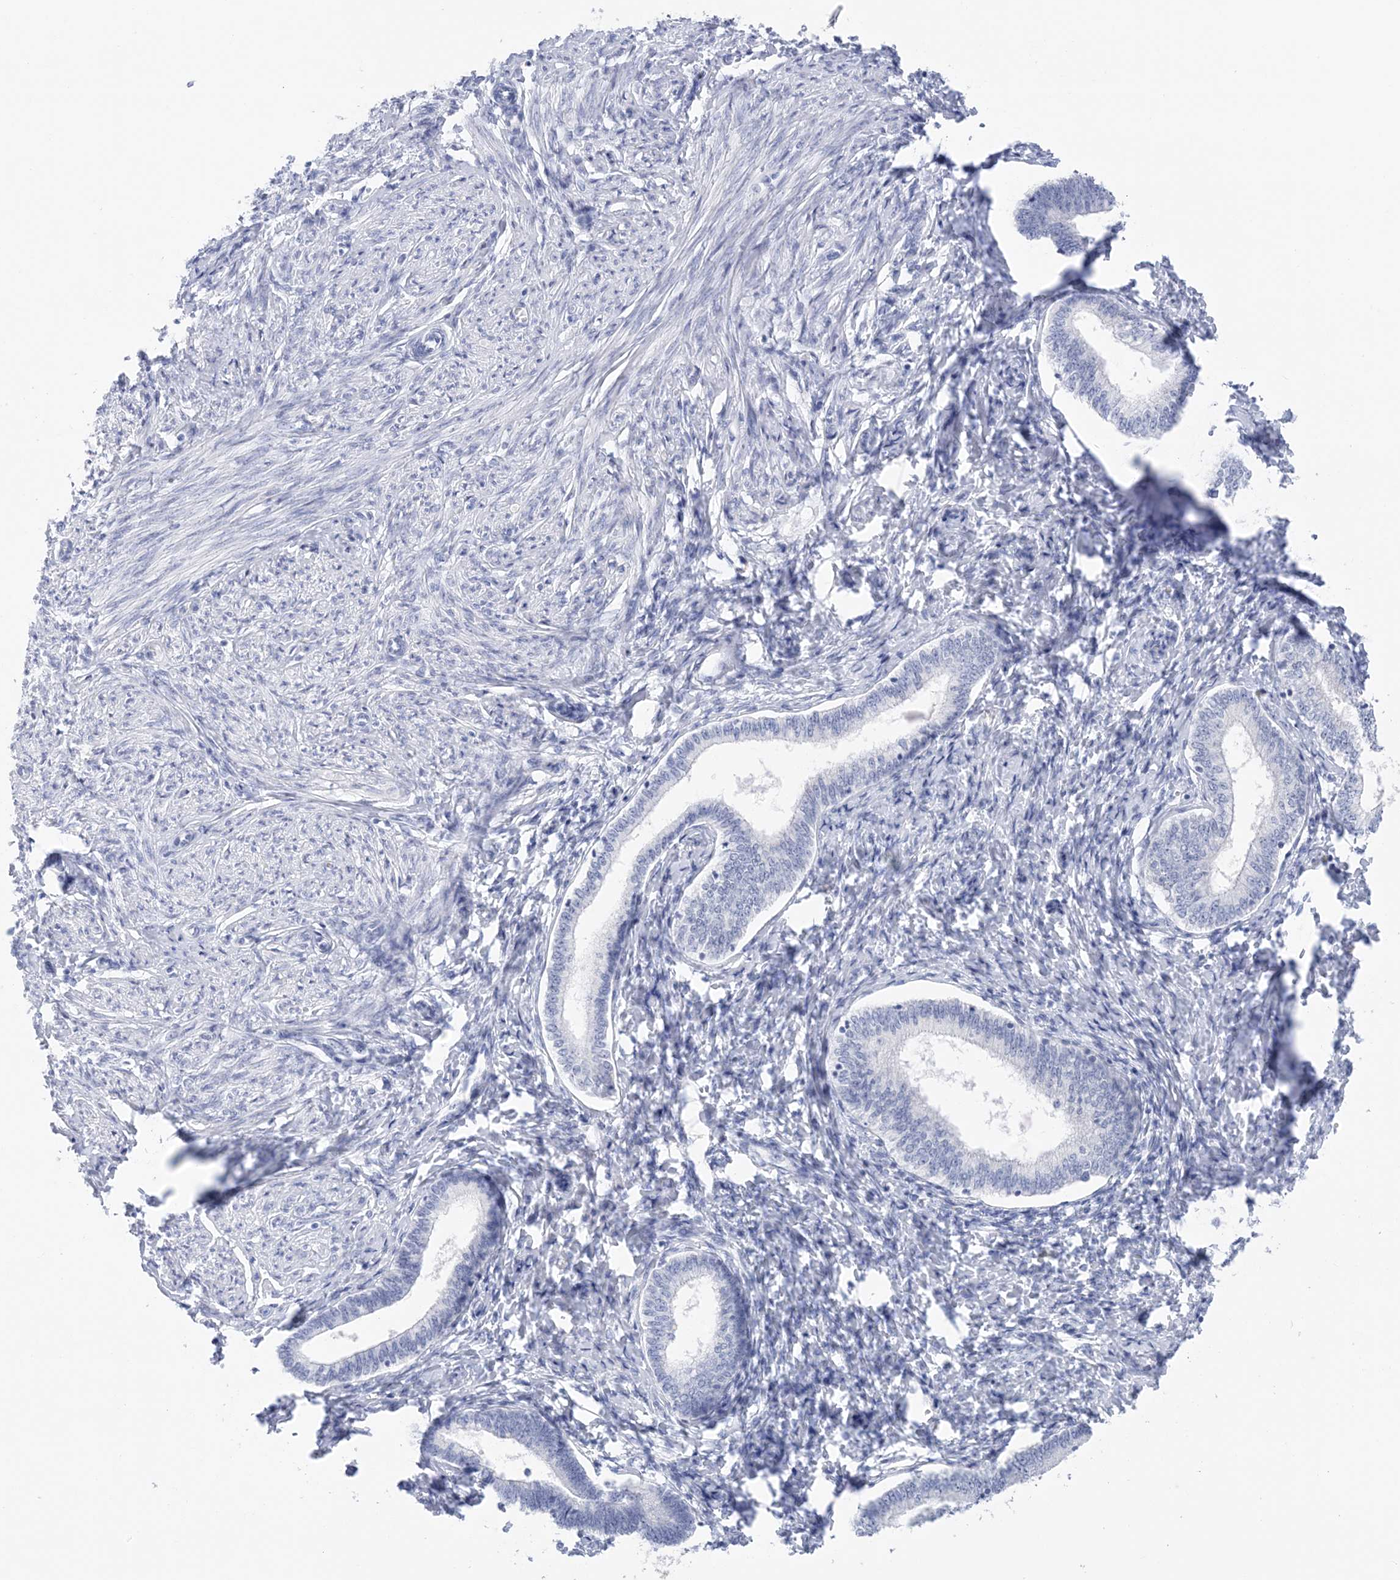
{"staining": {"intensity": "negative", "quantity": "none", "location": "none"}, "tissue": "endometrium", "cell_type": "Cells in endometrial stroma", "image_type": "normal", "snomed": [{"axis": "morphology", "description": "Normal tissue, NOS"}, {"axis": "topography", "description": "Endometrium"}], "caption": "A photomicrograph of endometrium stained for a protein displays no brown staining in cells in endometrial stroma.", "gene": "SH3YL1", "patient": {"sex": "female", "age": 72}}